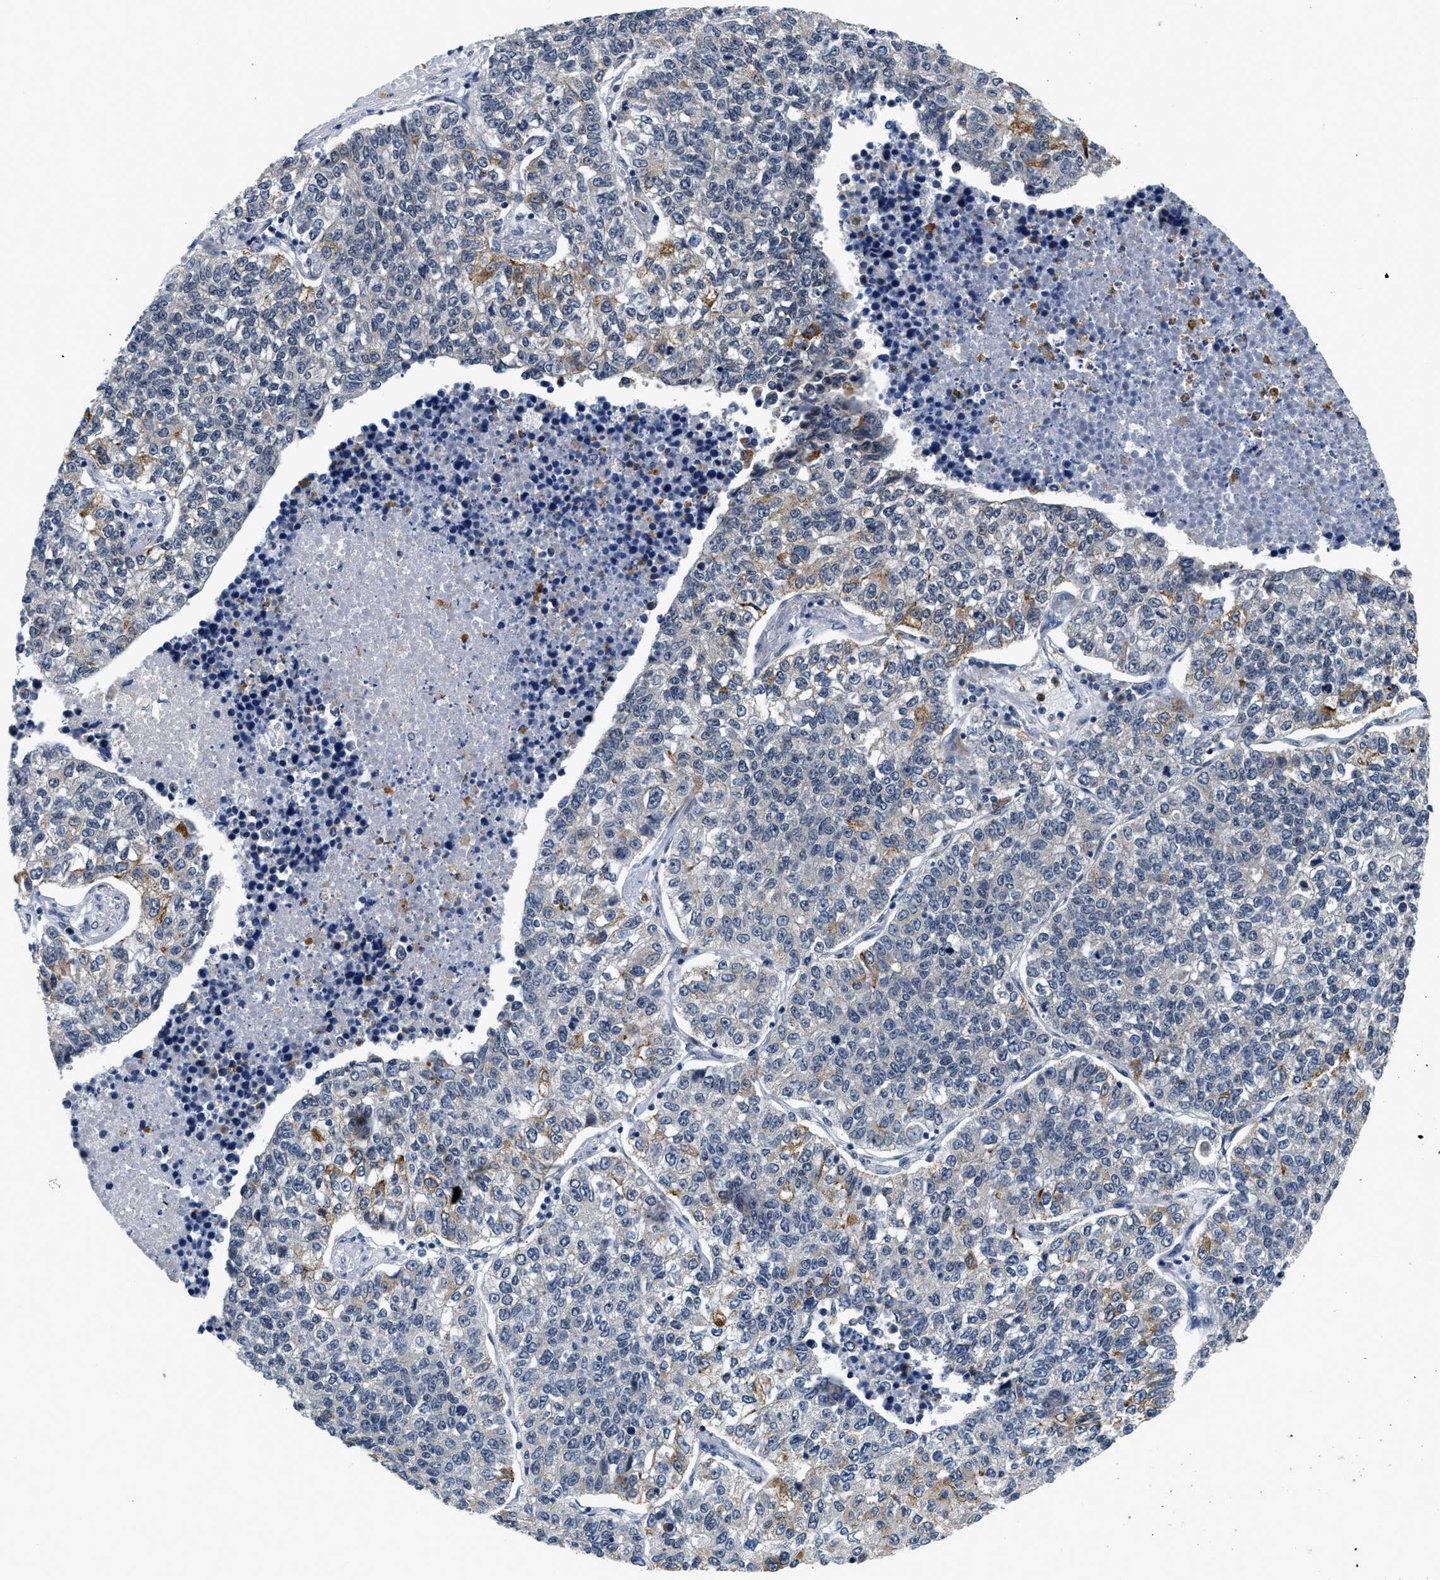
{"staining": {"intensity": "moderate", "quantity": "<25%", "location": "cytoplasmic/membranous"}, "tissue": "lung cancer", "cell_type": "Tumor cells", "image_type": "cancer", "snomed": [{"axis": "morphology", "description": "Adenocarcinoma, NOS"}, {"axis": "topography", "description": "Lung"}], "caption": "Immunohistochemistry (IHC) (DAB (3,3'-diaminobenzidine)) staining of human adenocarcinoma (lung) reveals moderate cytoplasmic/membranous protein positivity in about <25% of tumor cells.", "gene": "SMAD4", "patient": {"sex": "male", "age": 49}}